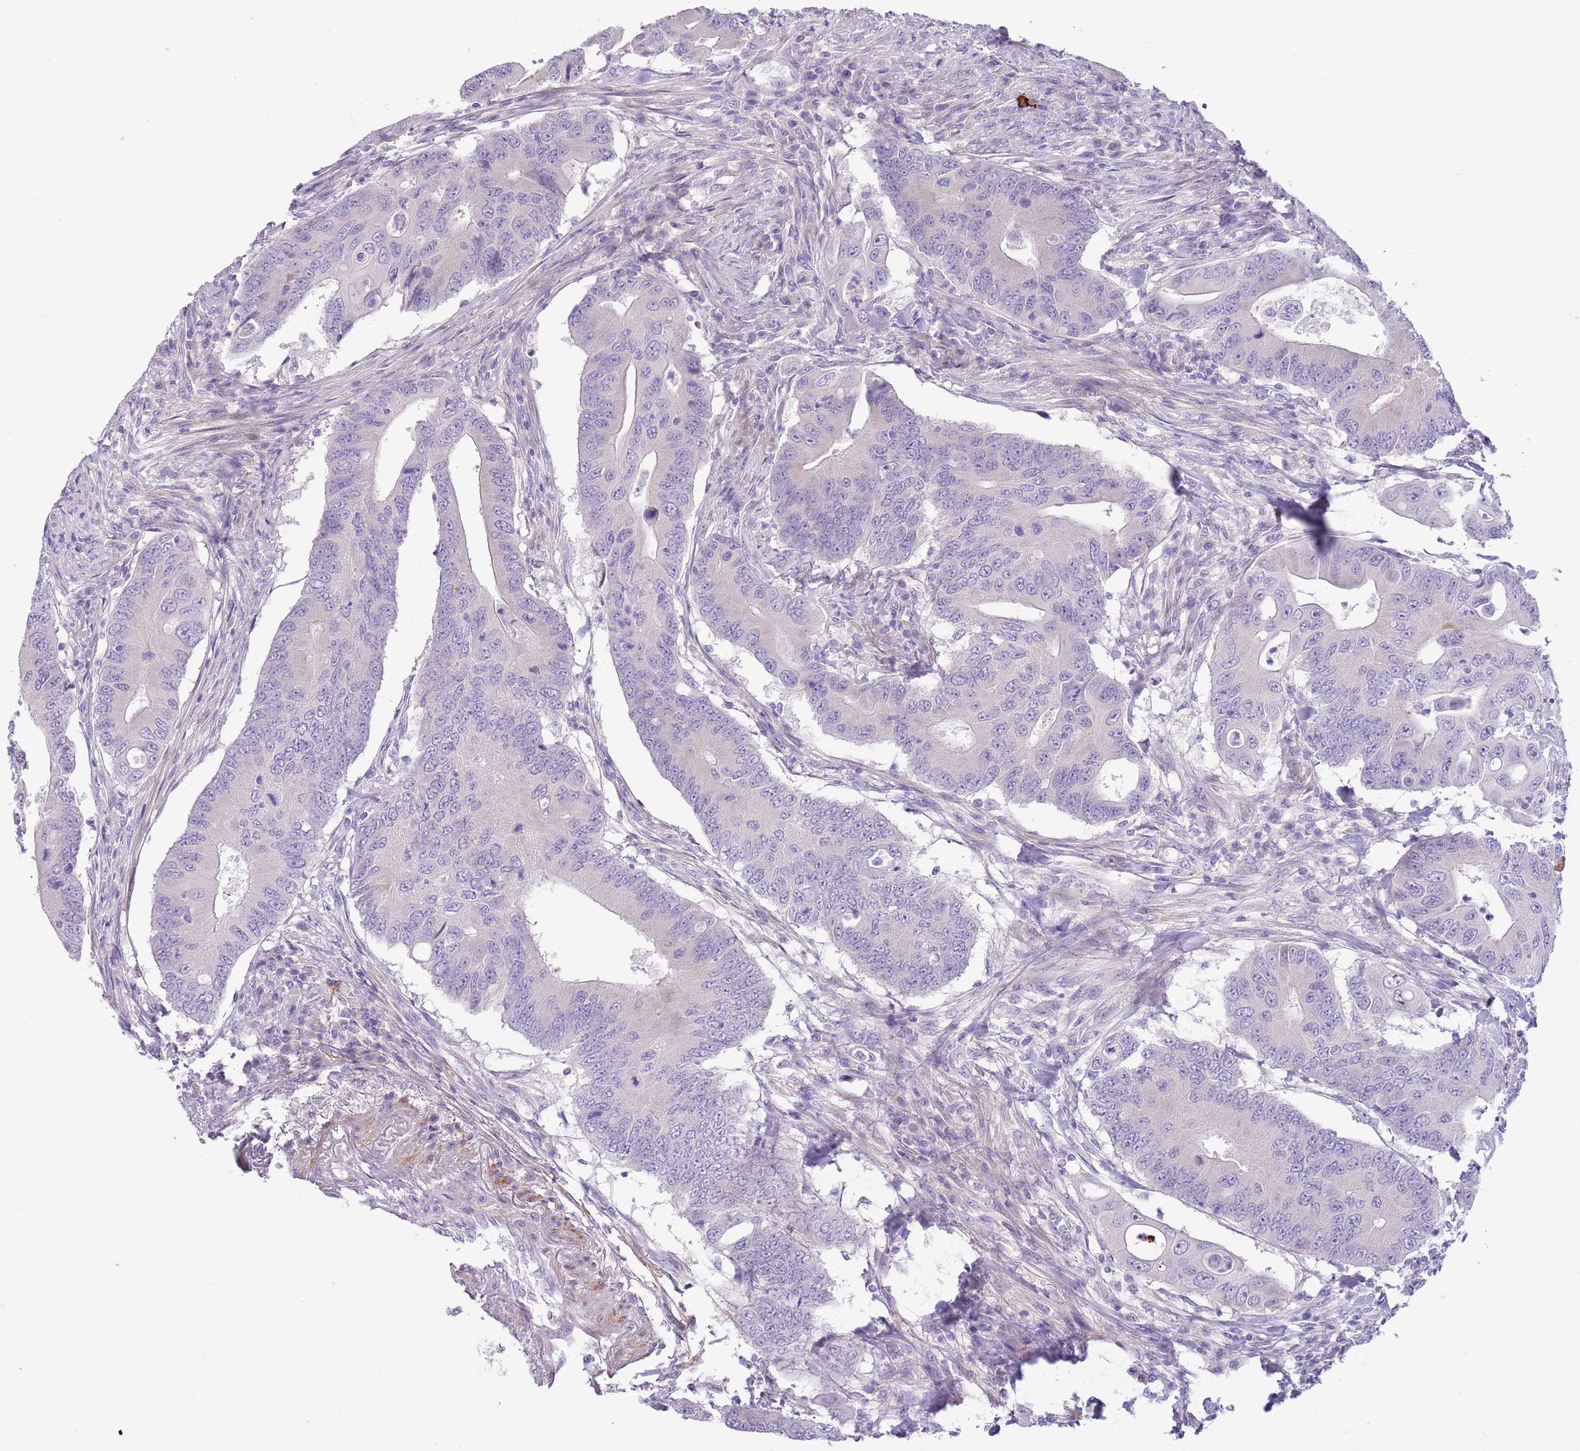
{"staining": {"intensity": "negative", "quantity": "none", "location": "none"}, "tissue": "colorectal cancer", "cell_type": "Tumor cells", "image_type": "cancer", "snomed": [{"axis": "morphology", "description": "Adenocarcinoma, NOS"}, {"axis": "topography", "description": "Colon"}], "caption": "A high-resolution photomicrograph shows IHC staining of colorectal cancer (adenocarcinoma), which displays no significant staining in tumor cells.", "gene": "ZC4H2", "patient": {"sex": "male", "age": 71}}